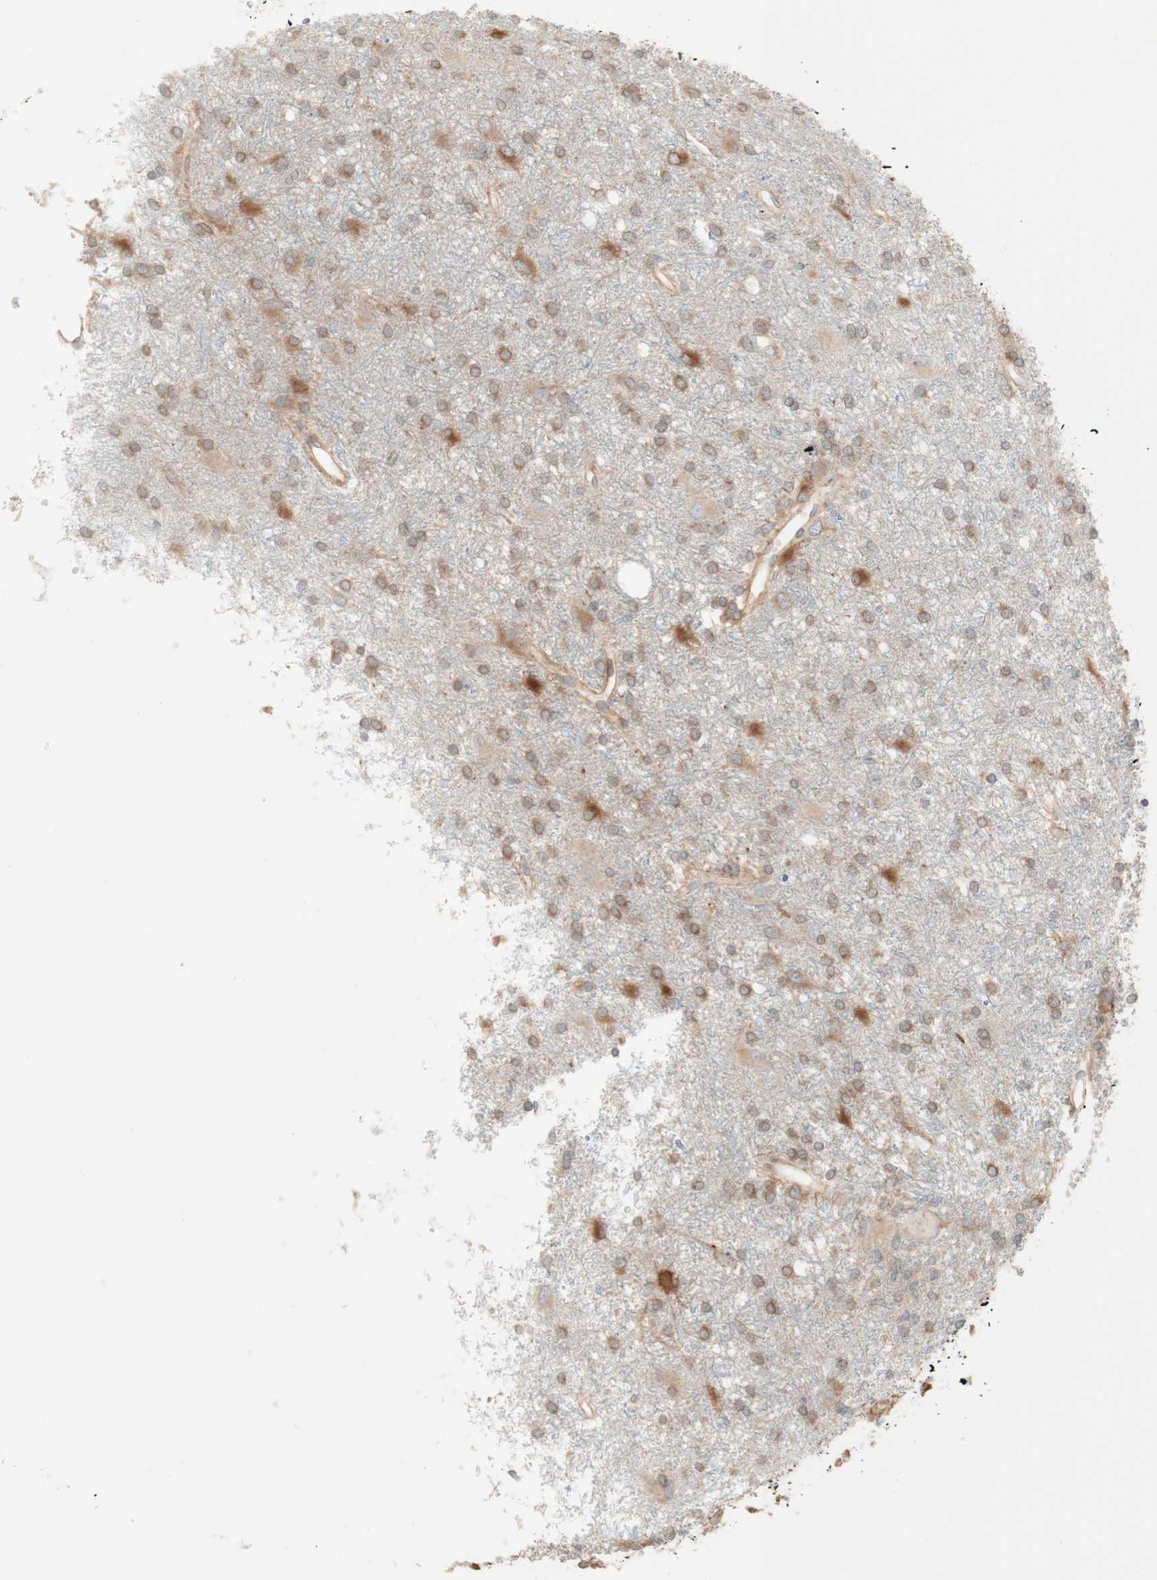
{"staining": {"intensity": "weak", "quantity": ">75%", "location": "cytoplasmic/membranous"}, "tissue": "glioma", "cell_type": "Tumor cells", "image_type": "cancer", "snomed": [{"axis": "morphology", "description": "Glioma, malignant, High grade"}, {"axis": "topography", "description": "Brain"}], "caption": "The photomicrograph shows a brown stain indicating the presence of a protein in the cytoplasmic/membranous of tumor cells in malignant high-grade glioma.", "gene": "COMT", "patient": {"sex": "female", "age": 59}}